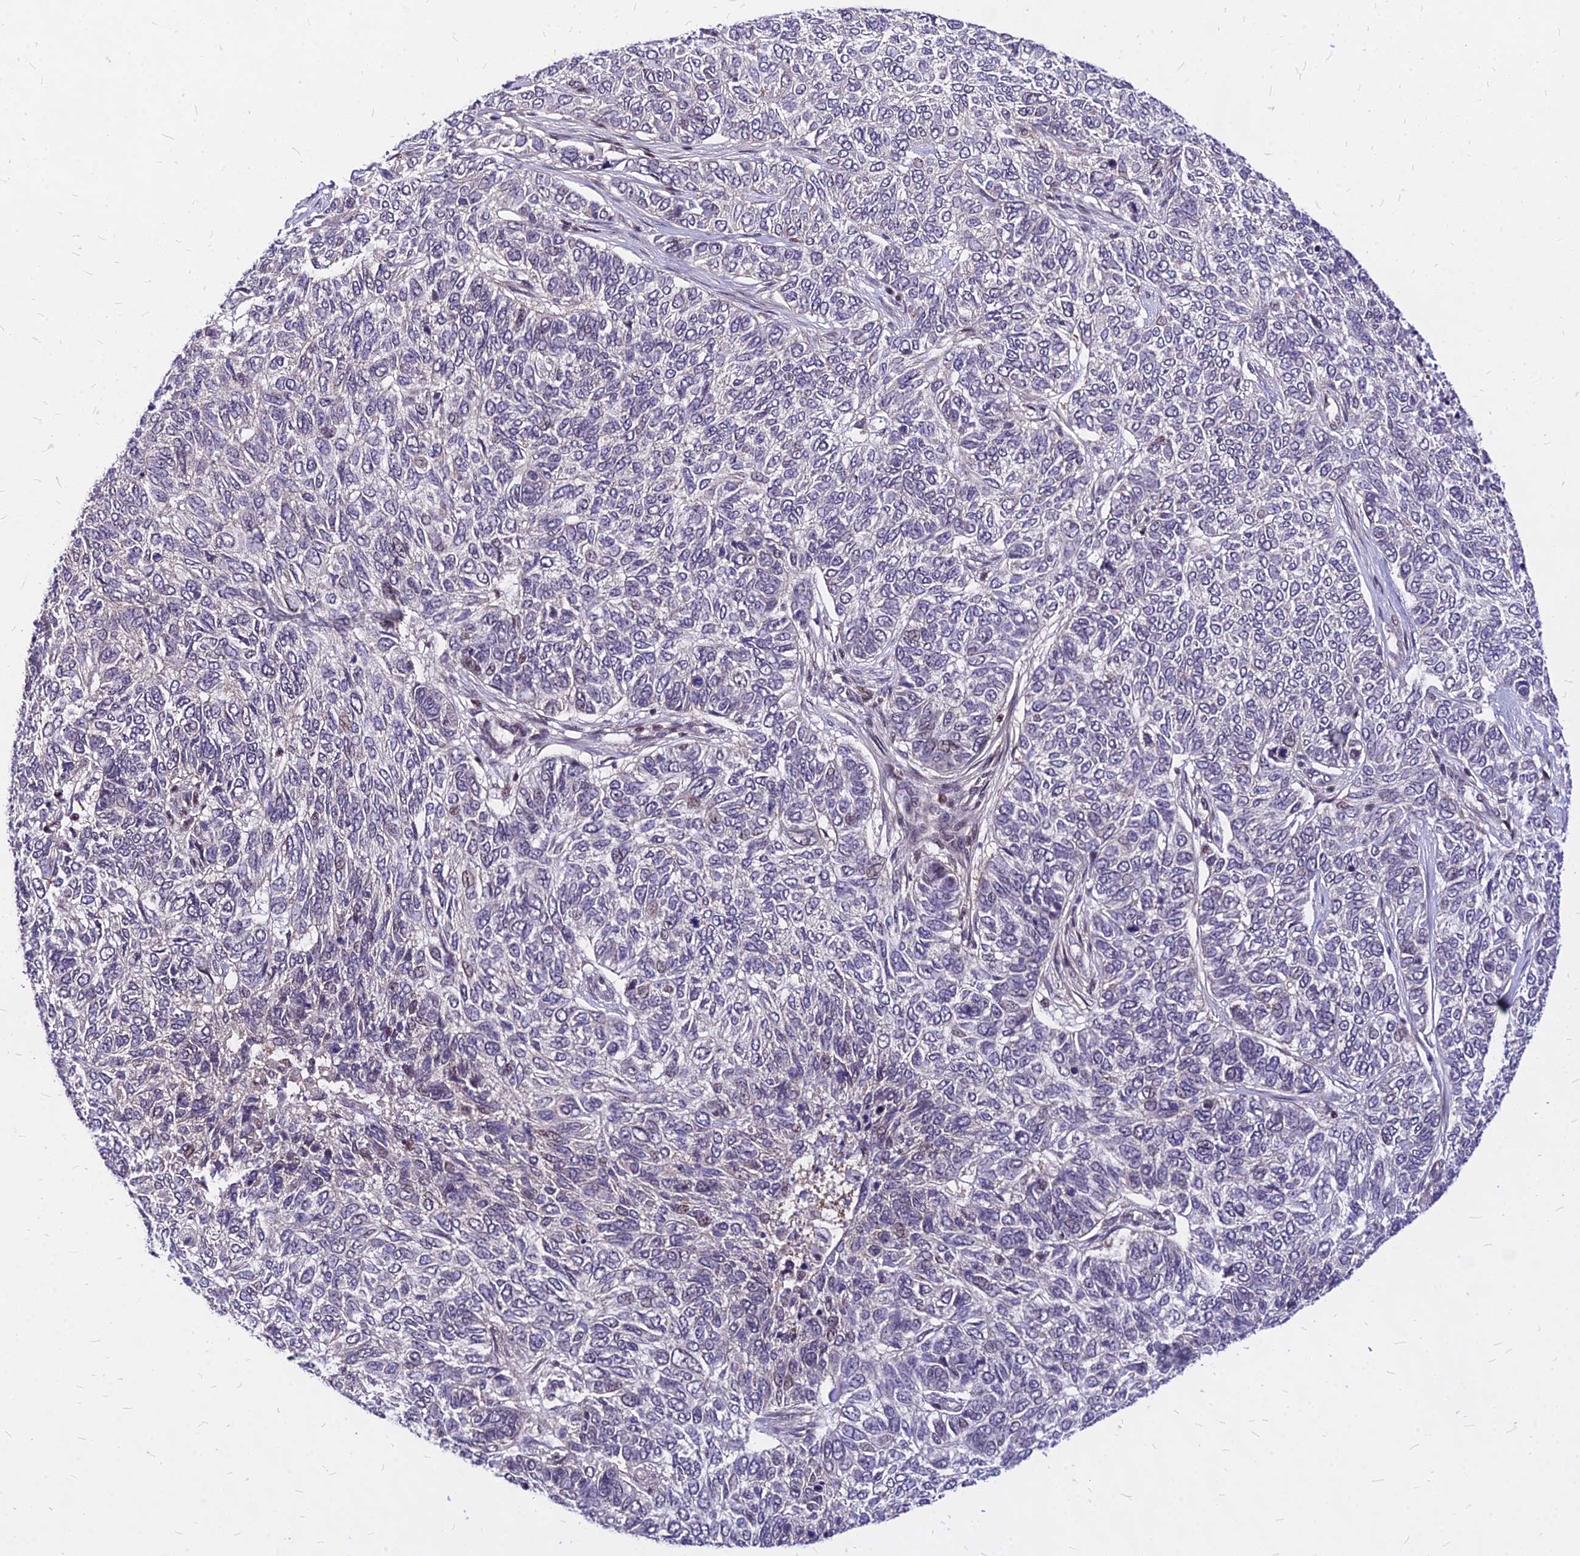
{"staining": {"intensity": "moderate", "quantity": "<25%", "location": "nuclear"}, "tissue": "skin cancer", "cell_type": "Tumor cells", "image_type": "cancer", "snomed": [{"axis": "morphology", "description": "Basal cell carcinoma"}, {"axis": "topography", "description": "Skin"}], "caption": "Protein expression analysis of skin cancer displays moderate nuclear staining in approximately <25% of tumor cells.", "gene": "DDX55", "patient": {"sex": "female", "age": 65}}